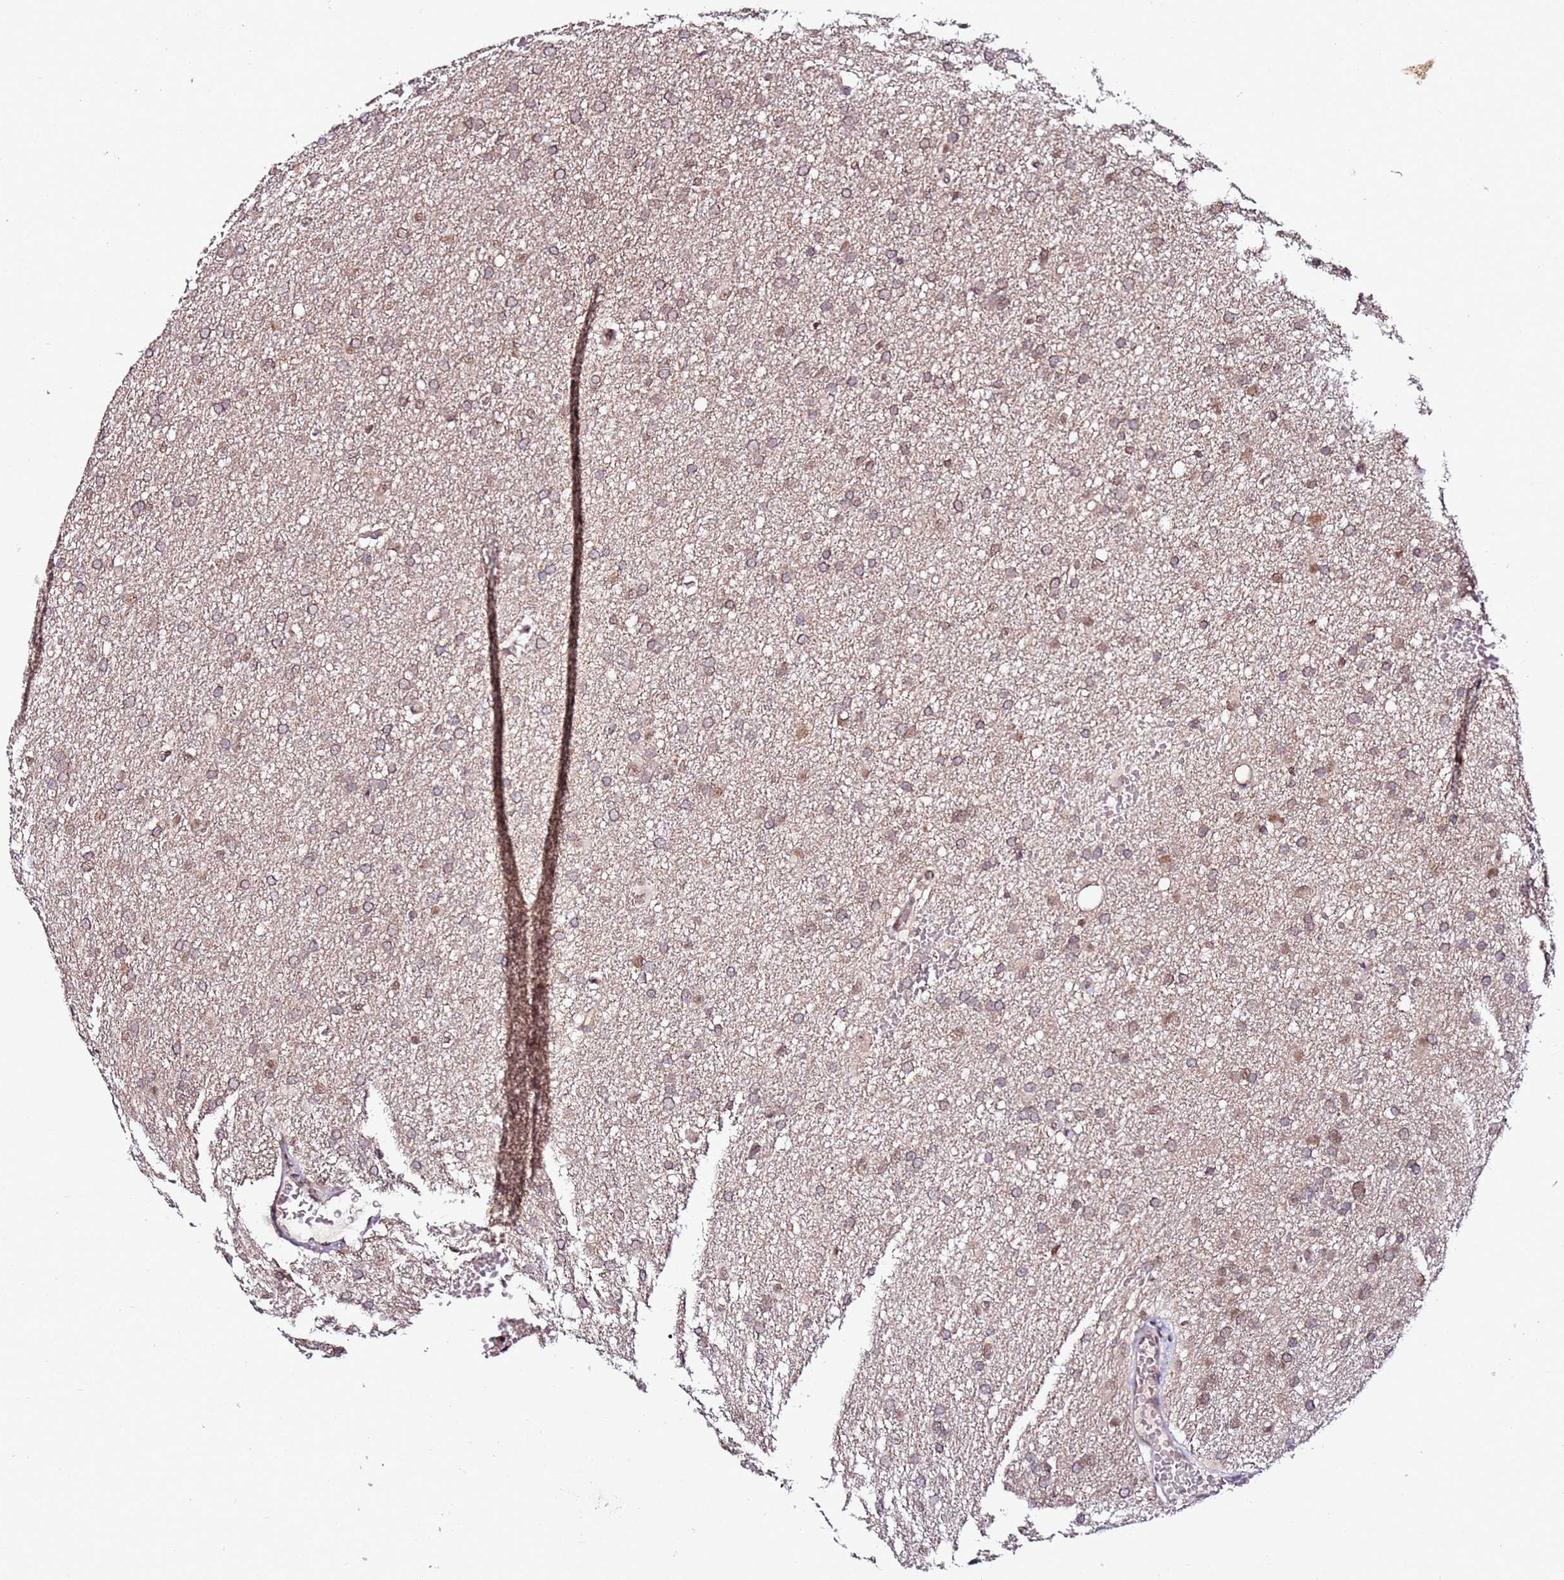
{"staining": {"intensity": "weak", "quantity": ">75%", "location": "cytoplasmic/membranous"}, "tissue": "glioma", "cell_type": "Tumor cells", "image_type": "cancer", "snomed": [{"axis": "morphology", "description": "Glioma, malignant, High grade"}, {"axis": "topography", "description": "Cerebral cortex"}], "caption": "A photomicrograph showing weak cytoplasmic/membranous expression in approximately >75% of tumor cells in glioma, as visualized by brown immunohistochemical staining.", "gene": "TP53AIP1", "patient": {"sex": "female", "age": 36}}